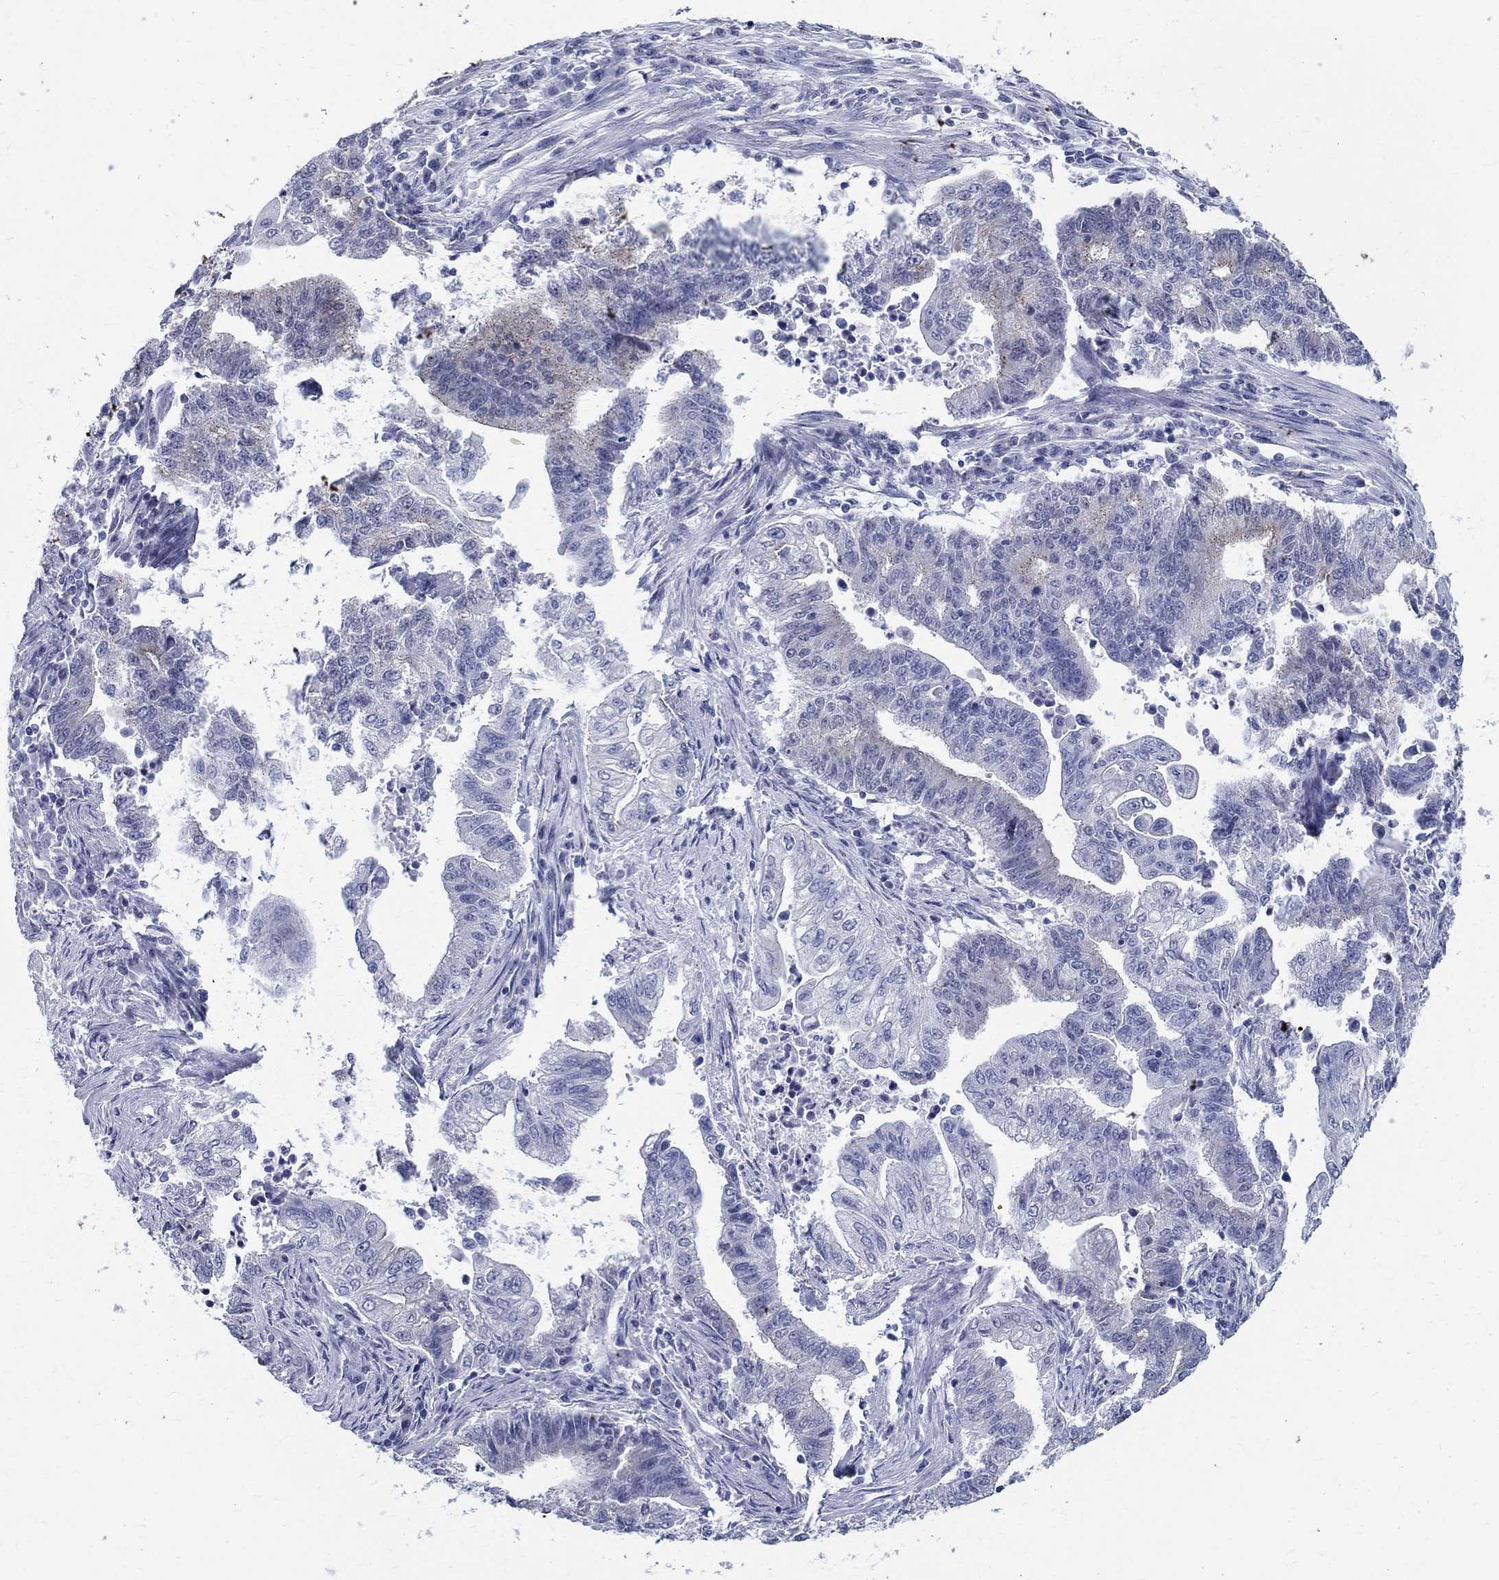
{"staining": {"intensity": "moderate", "quantity": "<25%", "location": "cytoplasmic/membranous"}, "tissue": "endometrial cancer", "cell_type": "Tumor cells", "image_type": "cancer", "snomed": [{"axis": "morphology", "description": "Adenocarcinoma, NOS"}, {"axis": "topography", "description": "Uterus"}, {"axis": "topography", "description": "Endometrium"}], "caption": "A brown stain labels moderate cytoplasmic/membranous expression of a protein in adenocarcinoma (endometrial) tumor cells.", "gene": "CEP43", "patient": {"sex": "female", "age": 54}}